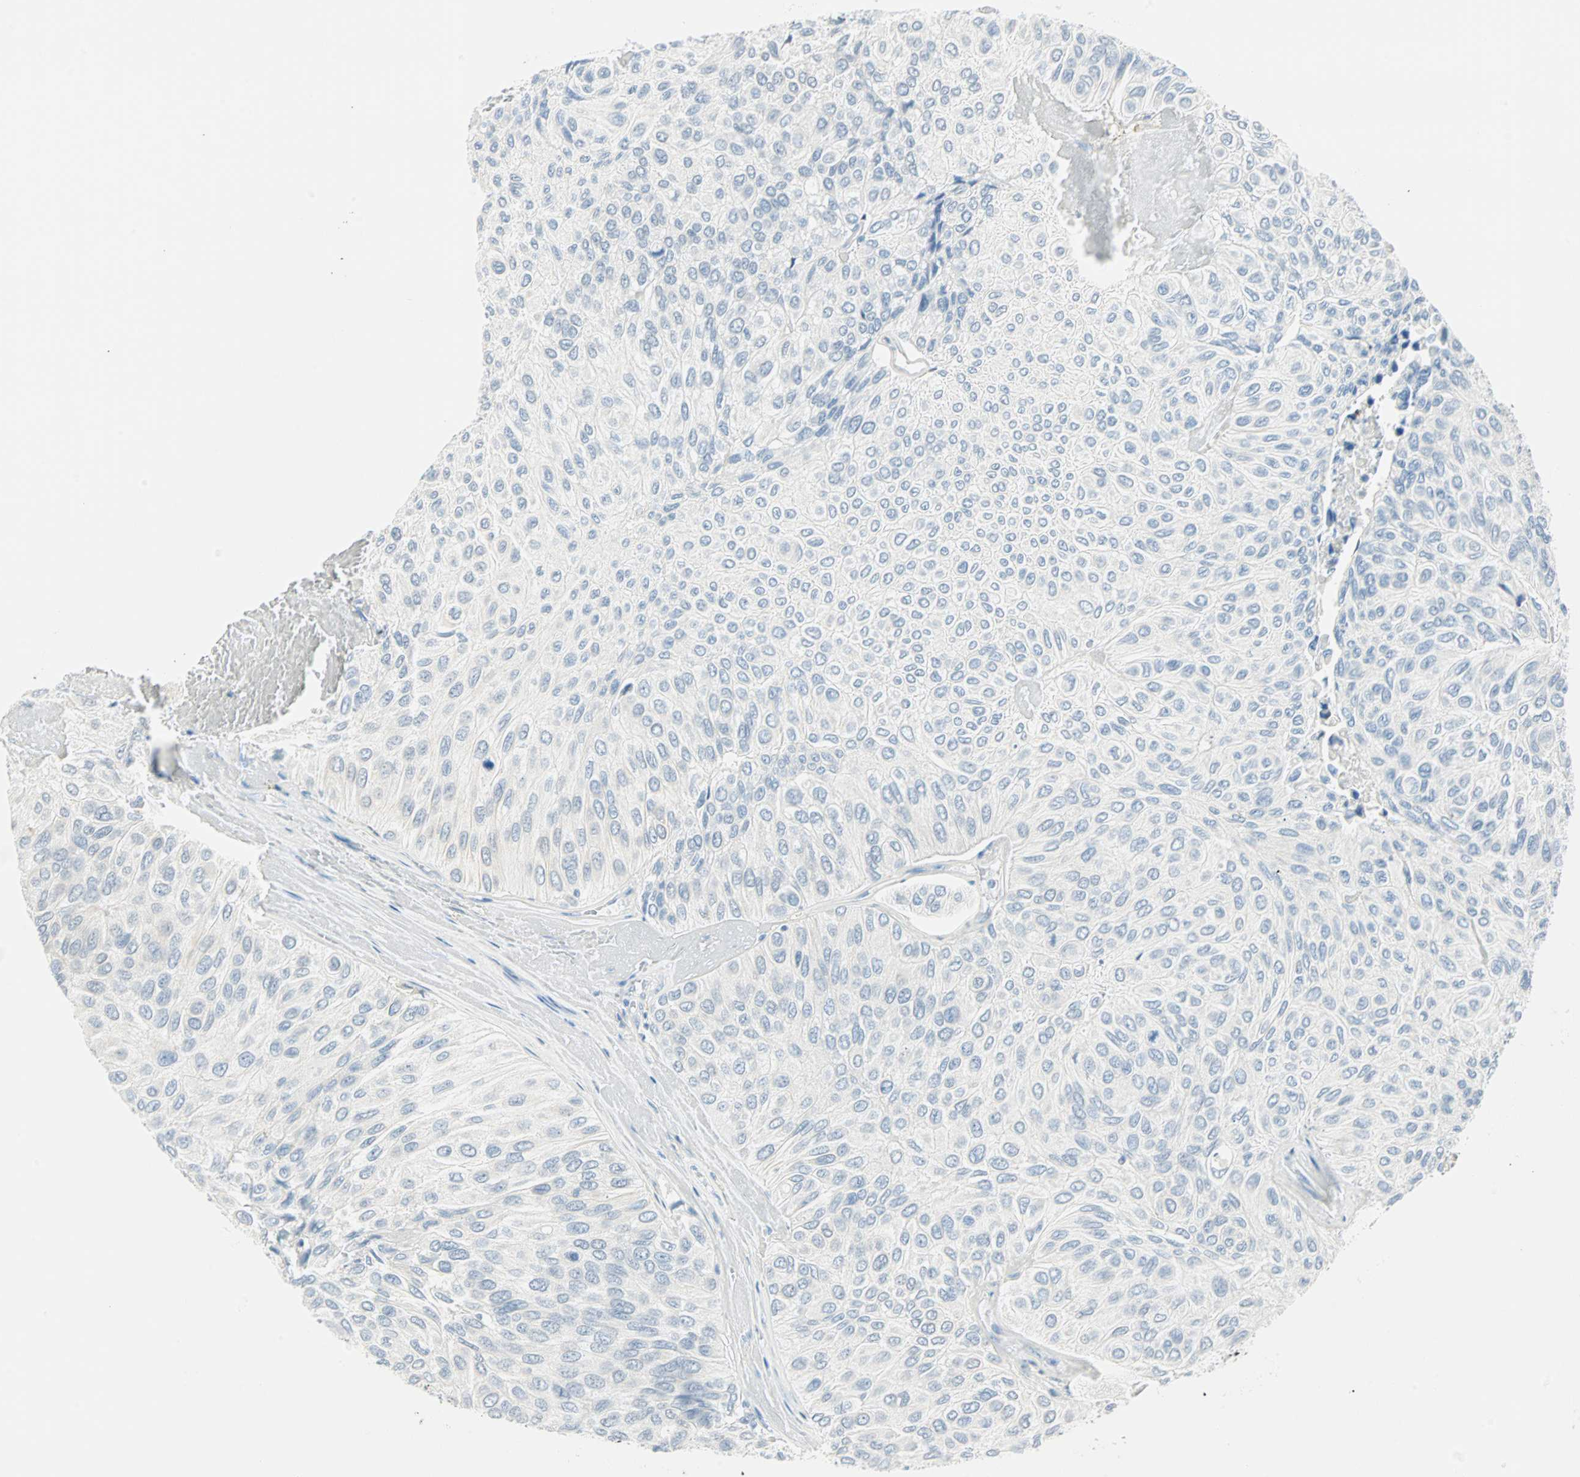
{"staining": {"intensity": "negative", "quantity": "none", "location": "none"}, "tissue": "urothelial cancer", "cell_type": "Tumor cells", "image_type": "cancer", "snomed": [{"axis": "morphology", "description": "Urothelial carcinoma, High grade"}, {"axis": "topography", "description": "Urinary bladder"}], "caption": "The immunohistochemistry (IHC) image has no significant expression in tumor cells of high-grade urothelial carcinoma tissue.", "gene": "MLLT10", "patient": {"sex": "male", "age": 66}}